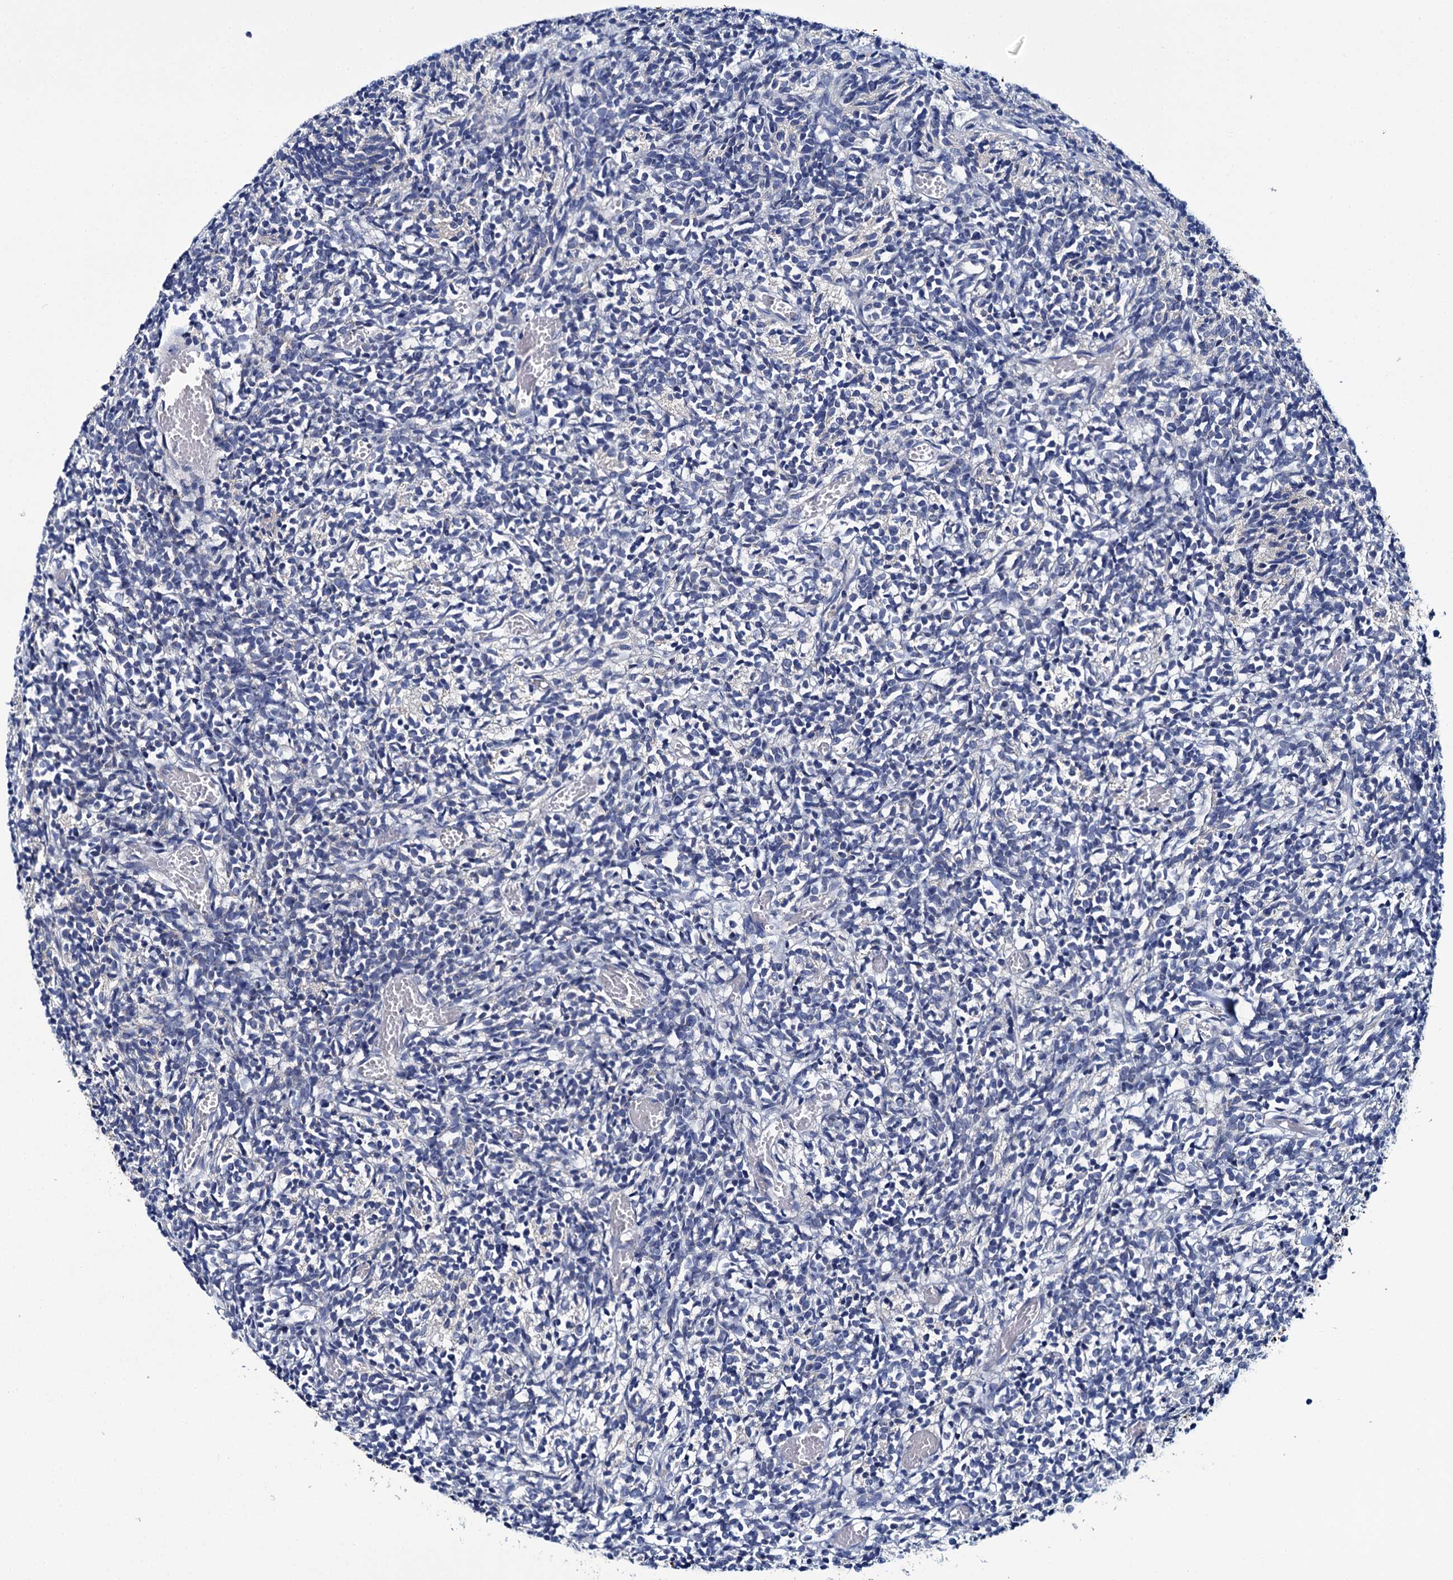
{"staining": {"intensity": "negative", "quantity": "none", "location": "none"}, "tissue": "glioma", "cell_type": "Tumor cells", "image_type": "cancer", "snomed": [{"axis": "morphology", "description": "Glioma, malignant, Low grade"}, {"axis": "topography", "description": "Brain"}], "caption": "High magnification brightfield microscopy of malignant low-grade glioma stained with DAB (brown) and counterstained with hematoxylin (blue): tumor cells show no significant positivity.", "gene": "CEP295", "patient": {"sex": "female", "age": 1}}